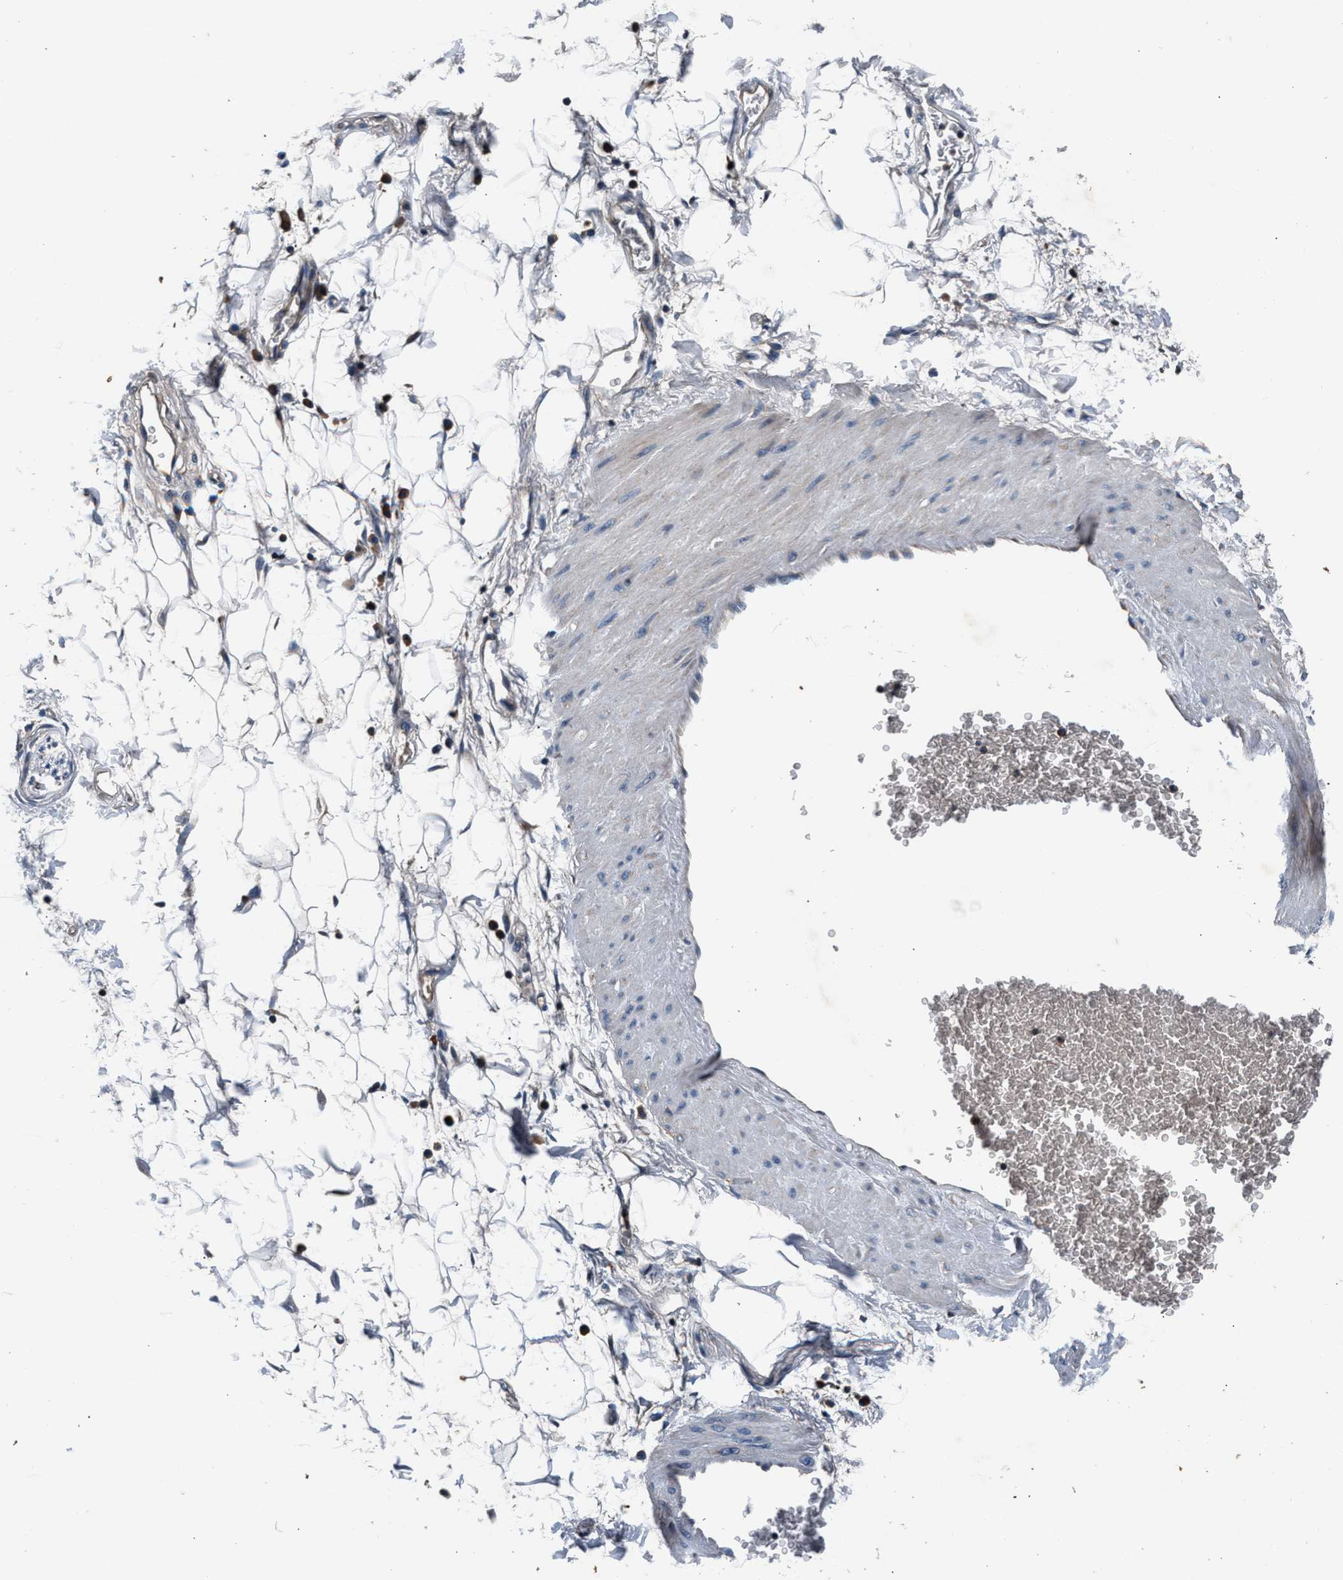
{"staining": {"intensity": "weak", "quantity": ">75%", "location": "cytoplasmic/membranous"}, "tissue": "adipose tissue", "cell_type": "Adipocytes", "image_type": "normal", "snomed": [{"axis": "morphology", "description": "Normal tissue, NOS"}, {"axis": "topography", "description": "Soft tissue"}], "caption": "Weak cytoplasmic/membranous protein expression is present in about >75% of adipocytes in adipose tissue. Using DAB (brown) and hematoxylin (blue) stains, captured at high magnification using brightfield microscopy.", "gene": "IMMT", "patient": {"sex": "male", "age": 72}}